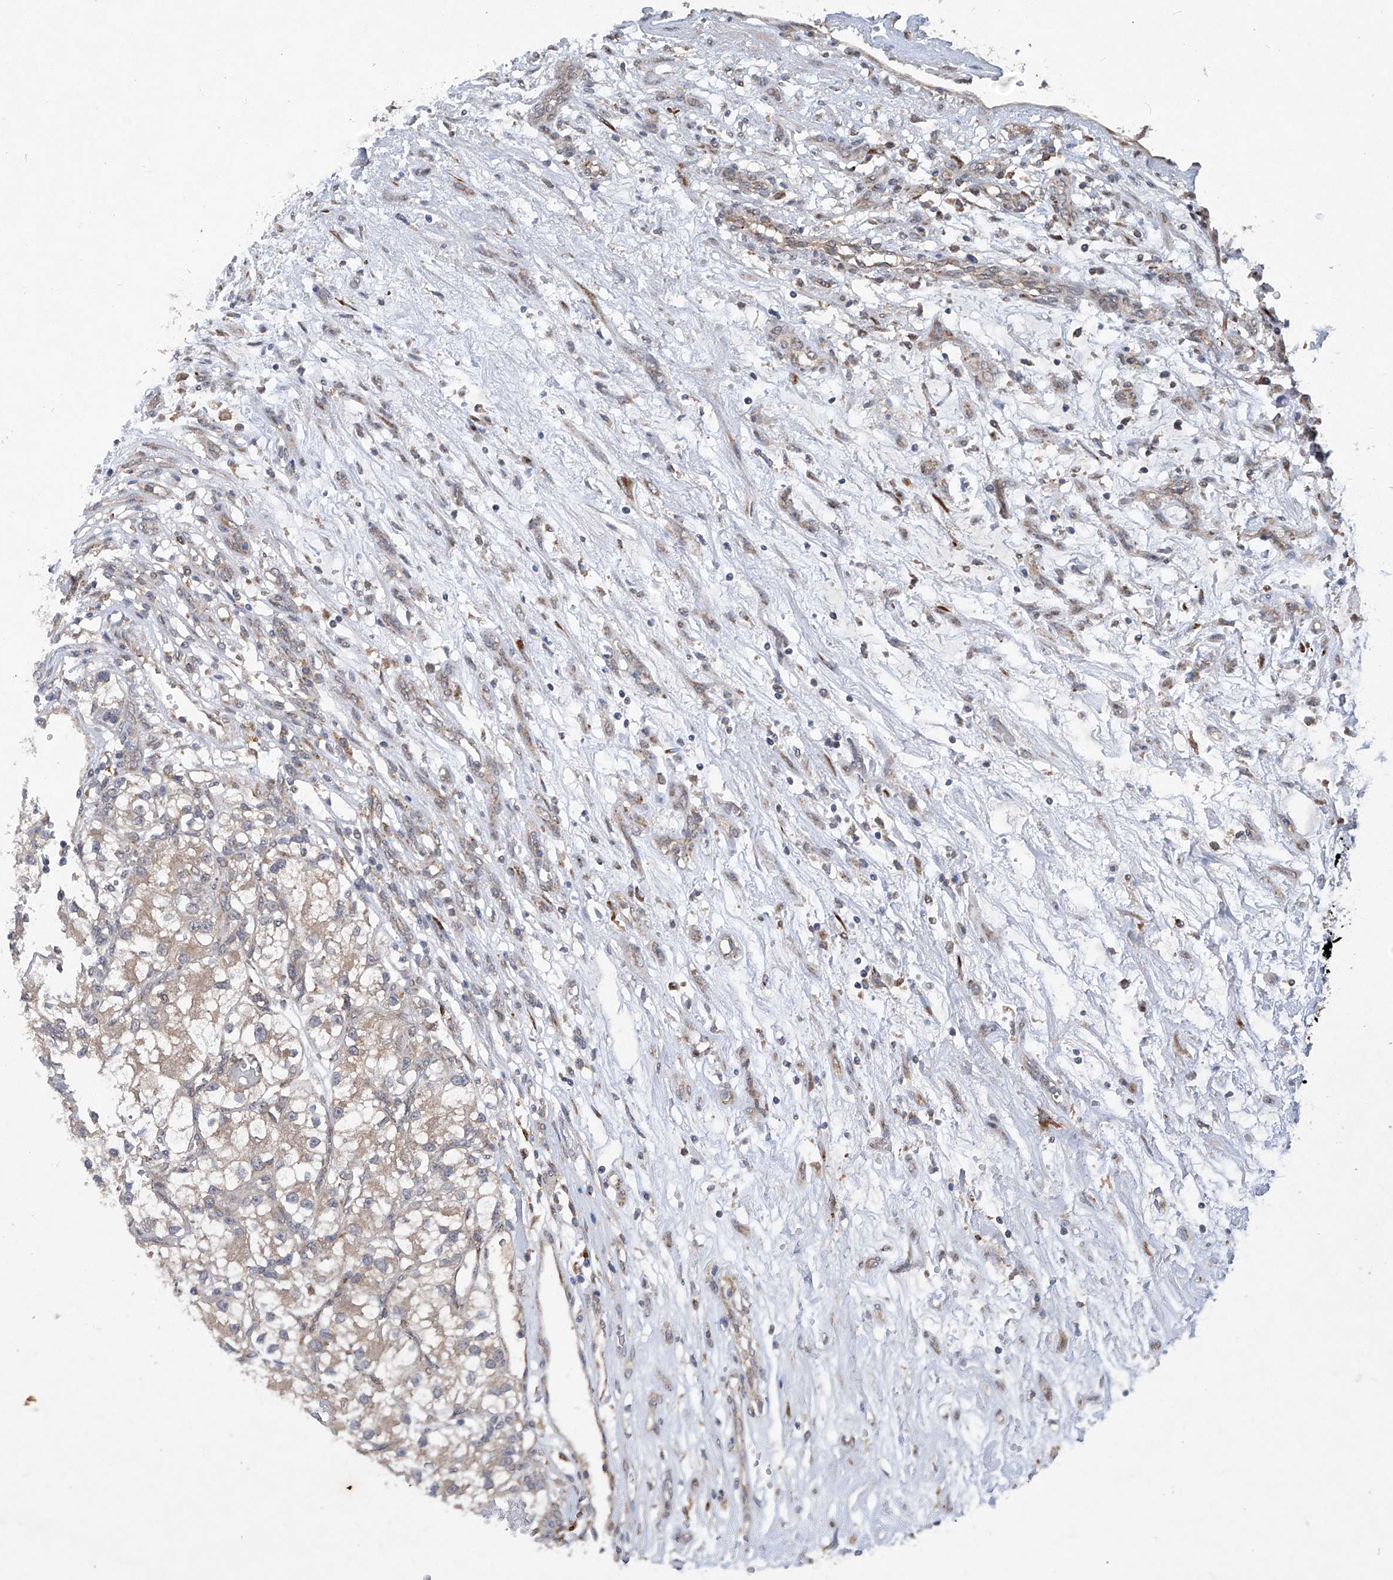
{"staining": {"intensity": "weak", "quantity": ">75%", "location": "cytoplasmic/membranous"}, "tissue": "renal cancer", "cell_type": "Tumor cells", "image_type": "cancer", "snomed": [{"axis": "morphology", "description": "Adenocarcinoma, NOS"}, {"axis": "topography", "description": "Kidney"}], "caption": "Adenocarcinoma (renal) was stained to show a protein in brown. There is low levels of weak cytoplasmic/membranous staining in about >75% of tumor cells.", "gene": "SUMF2", "patient": {"sex": "female", "age": 57}}